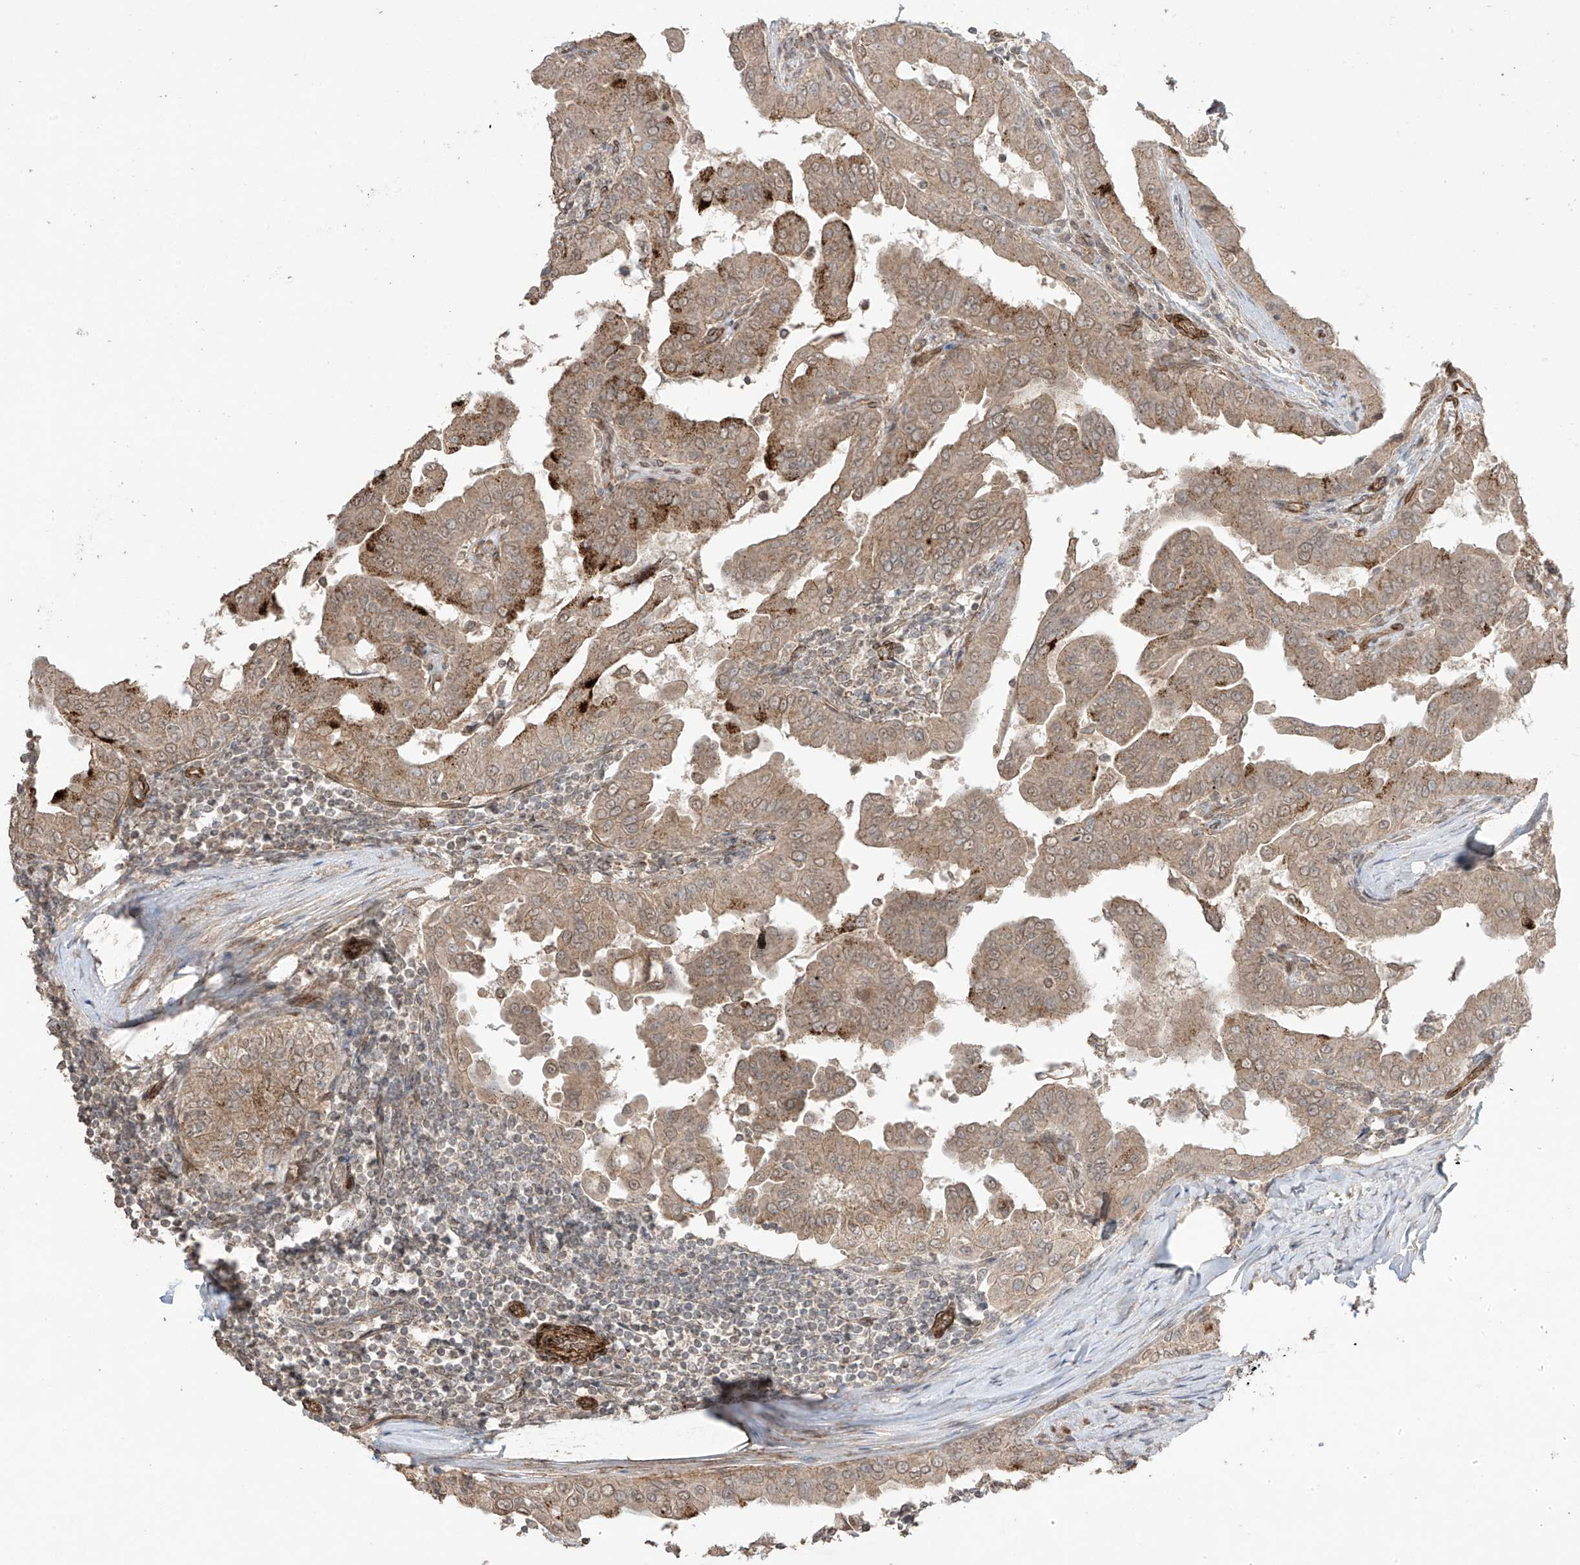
{"staining": {"intensity": "moderate", "quantity": ">75%", "location": "cytoplasmic/membranous"}, "tissue": "thyroid cancer", "cell_type": "Tumor cells", "image_type": "cancer", "snomed": [{"axis": "morphology", "description": "Papillary adenocarcinoma, NOS"}, {"axis": "topography", "description": "Thyroid gland"}], "caption": "High-magnification brightfield microscopy of thyroid papillary adenocarcinoma stained with DAB (3,3'-diaminobenzidine) (brown) and counterstained with hematoxylin (blue). tumor cells exhibit moderate cytoplasmic/membranous staining is identified in approximately>75% of cells.", "gene": "TTLL5", "patient": {"sex": "male", "age": 33}}